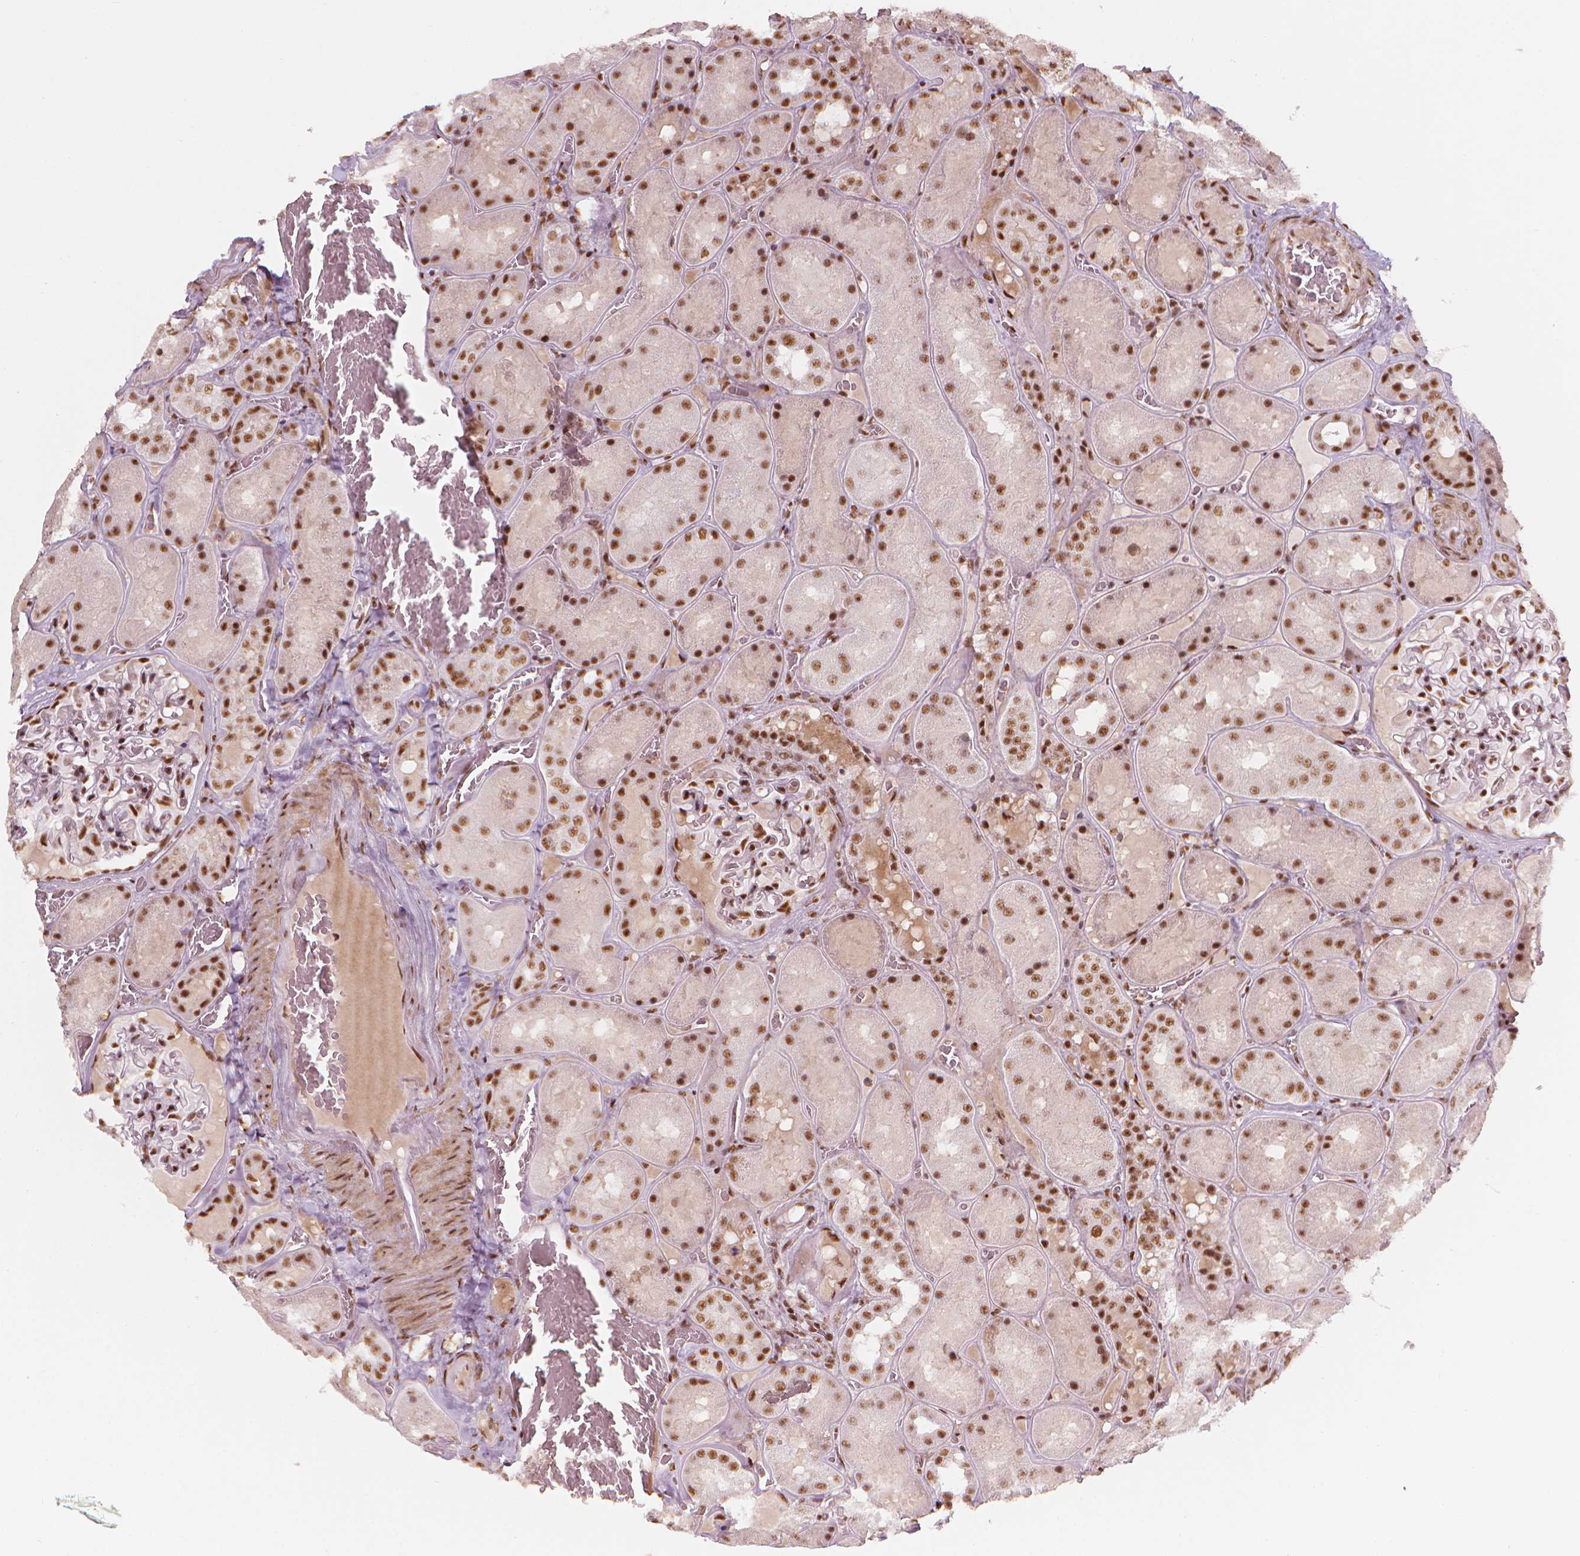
{"staining": {"intensity": "strong", "quantity": ">75%", "location": "nuclear"}, "tissue": "kidney", "cell_type": "Cells in glomeruli", "image_type": "normal", "snomed": [{"axis": "morphology", "description": "Normal tissue, NOS"}, {"axis": "topography", "description": "Kidney"}], "caption": "A brown stain labels strong nuclear positivity of a protein in cells in glomeruli of unremarkable kidney. (DAB IHC, brown staining for protein, blue staining for nuclei).", "gene": "ELF2", "patient": {"sex": "male", "age": 73}}